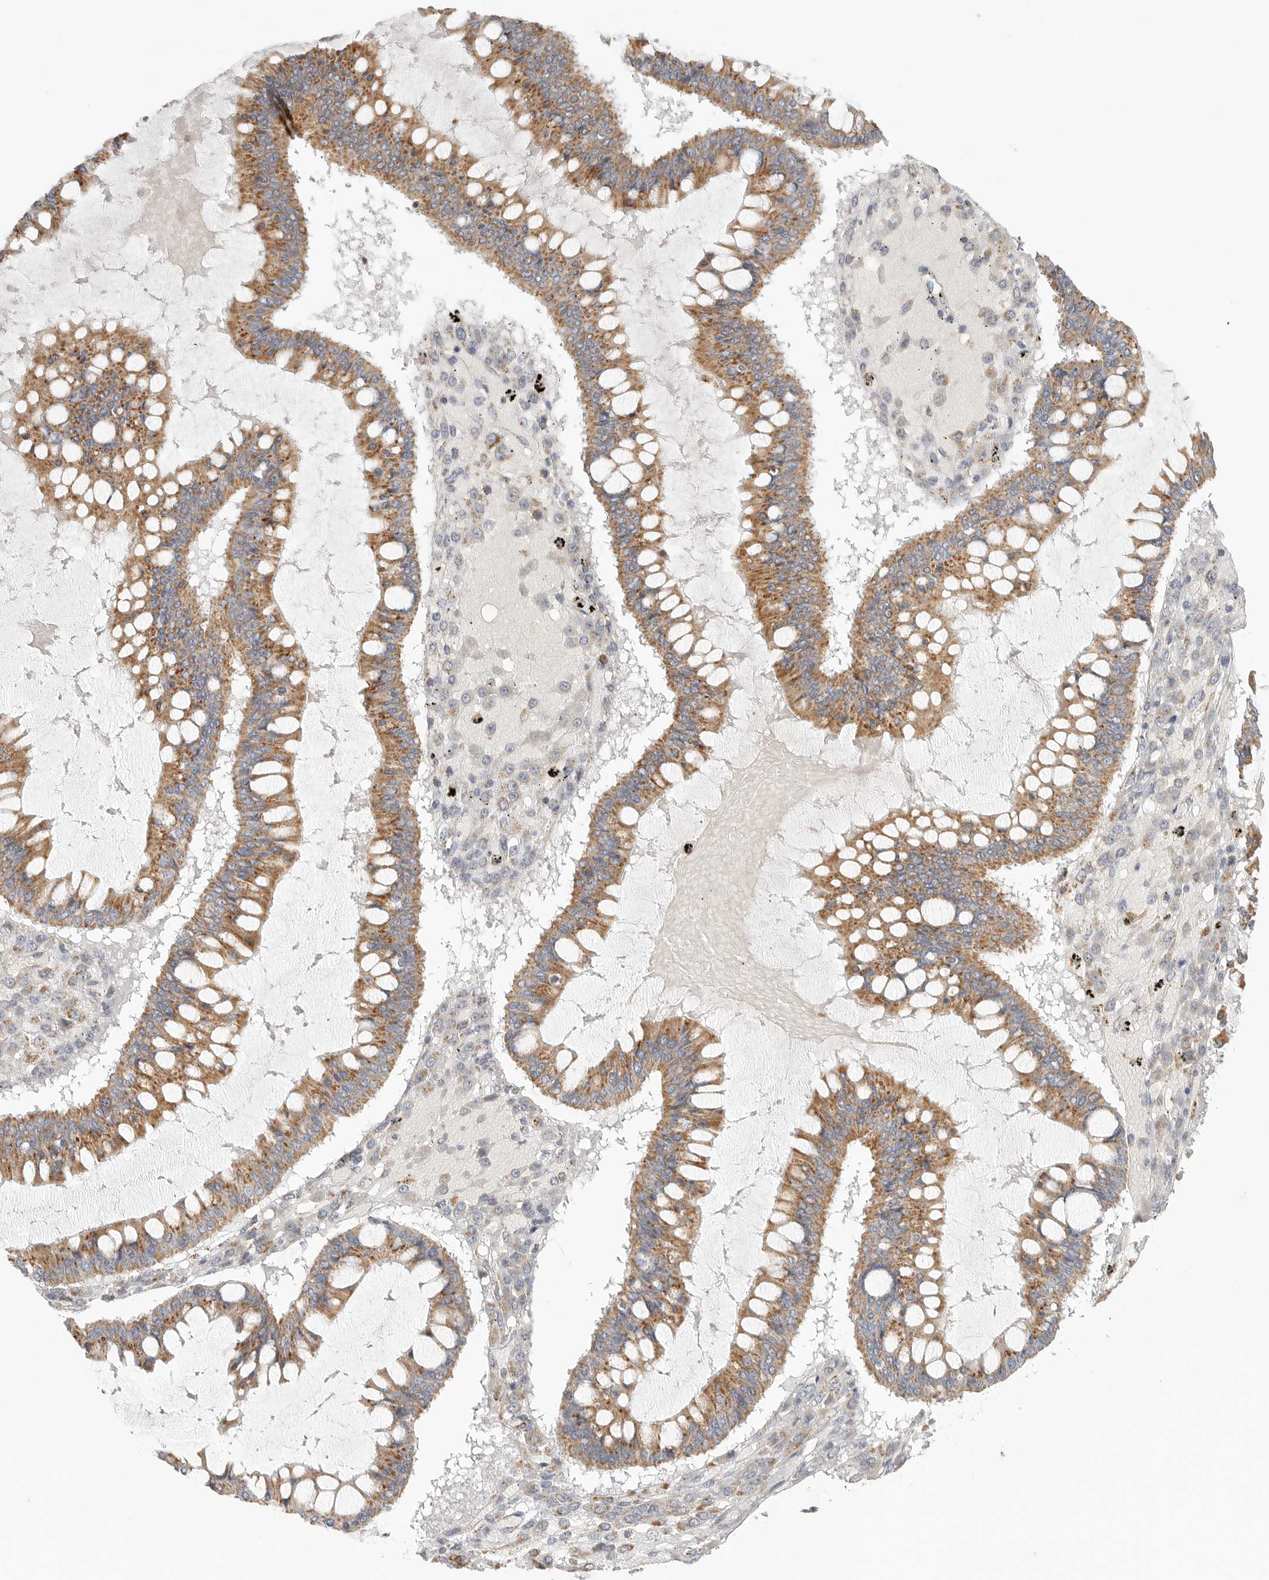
{"staining": {"intensity": "moderate", "quantity": ">75%", "location": "cytoplasmic/membranous"}, "tissue": "ovarian cancer", "cell_type": "Tumor cells", "image_type": "cancer", "snomed": [{"axis": "morphology", "description": "Cystadenocarcinoma, mucinous, NOS"}, {"axis": "topography", "description": "Ovary"}], "caption": "The image reveals a brown stain indicating the presence of a protein in the cytoplasmic/membranous of tumor cells in ovarian mucinous cystadenocarcinoma.", "gene": "SLC25A26", "patient": {"sex": "female", "age": 73}}